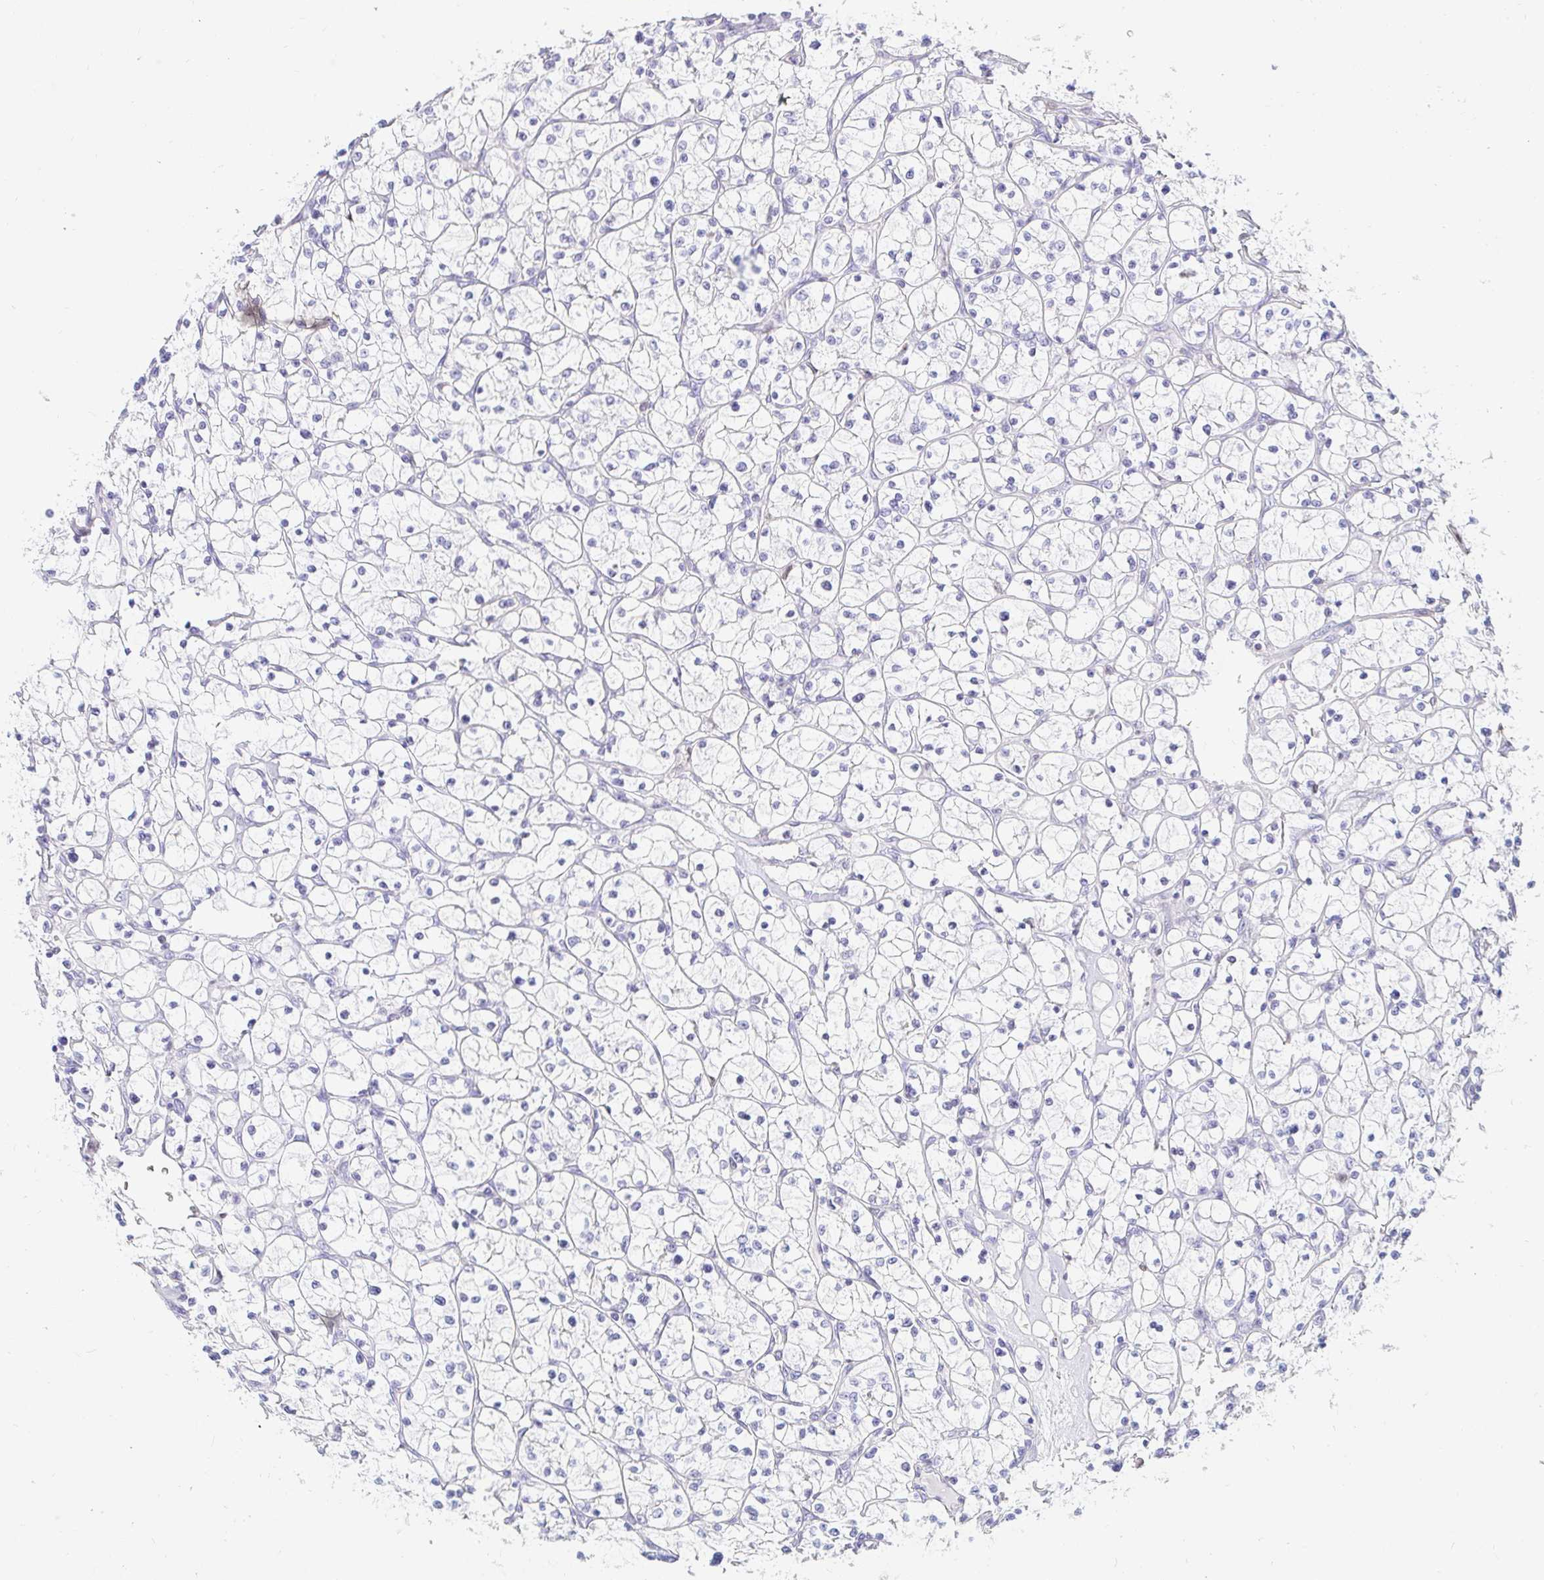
{"staining": {"intensity": "negative", "quantity": "none", "location": "none"}, "tissue": "renal cancer", "cell_type": "Tumor cells", "image_type": "cancer", "snomed": [{"axis": "morphology", "description": "Adenocarcinoma, NOS"}, {"axis": "topography", "description": "Kidney"}], "caption": "Tumor cells show no significant protein positivity in renal cancer.", "gene": "CAPSL", "patient": {"sex": "female", "age": 64}}